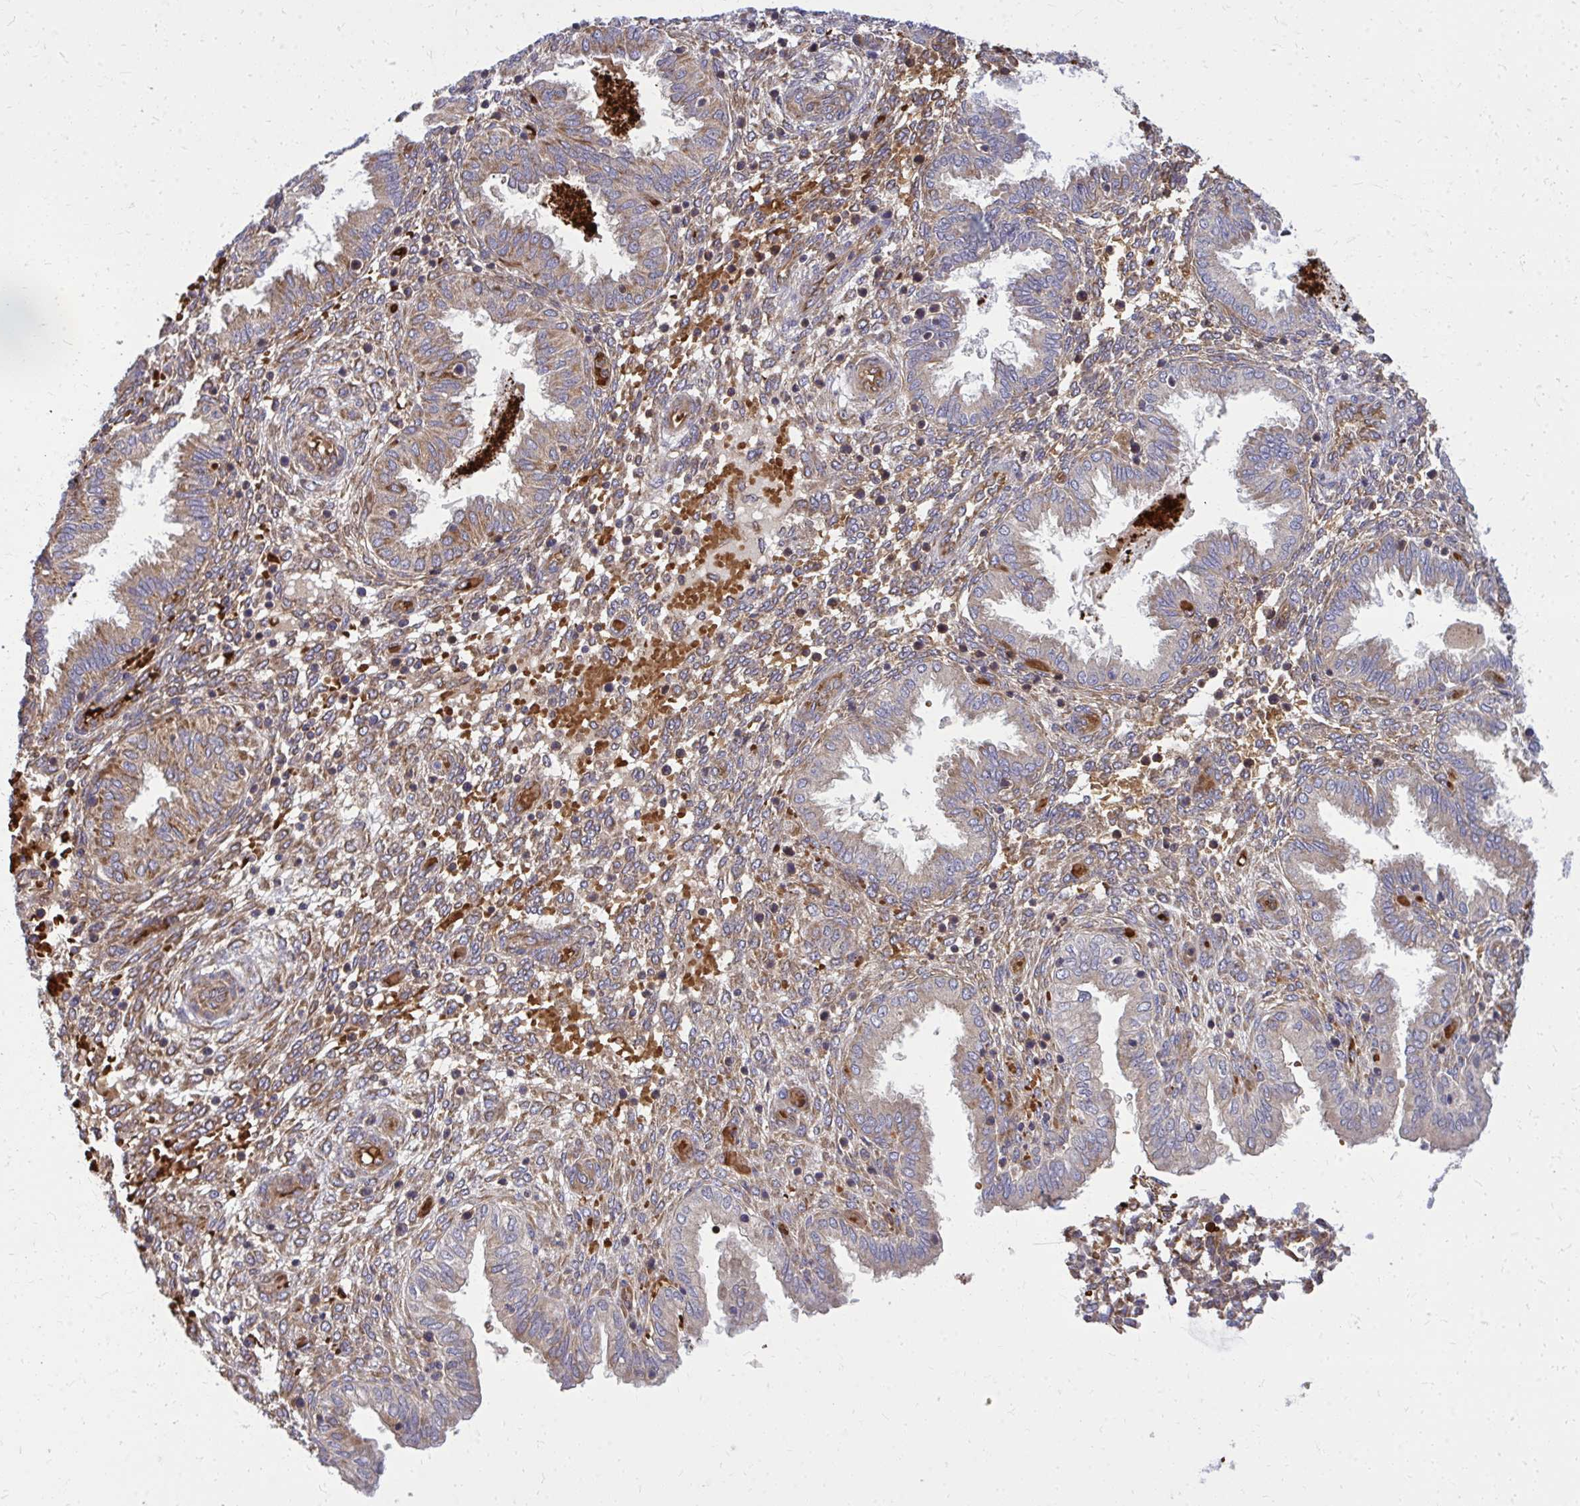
{"staining": {"intensity": "moderate", "quantity": "25%-75%", "location": "cytoplasmic/membranous"}, "tissue": "endometrium", "cell_type": "Cells in endometrial stroma", "image_type": "normal", "snomed": [{"axis": "morphology", "description": "Normal tissue, NOS"}, {"axis": "topography", "description": "Endometrium"}], "caption": "Moderate cytoplasmic/membranous expression is identified in about 25%-75% of cells in endometrial stroma in normal endometrium.", "gene": "PDK4", "patient": {"sex": "female", "age": 33}}